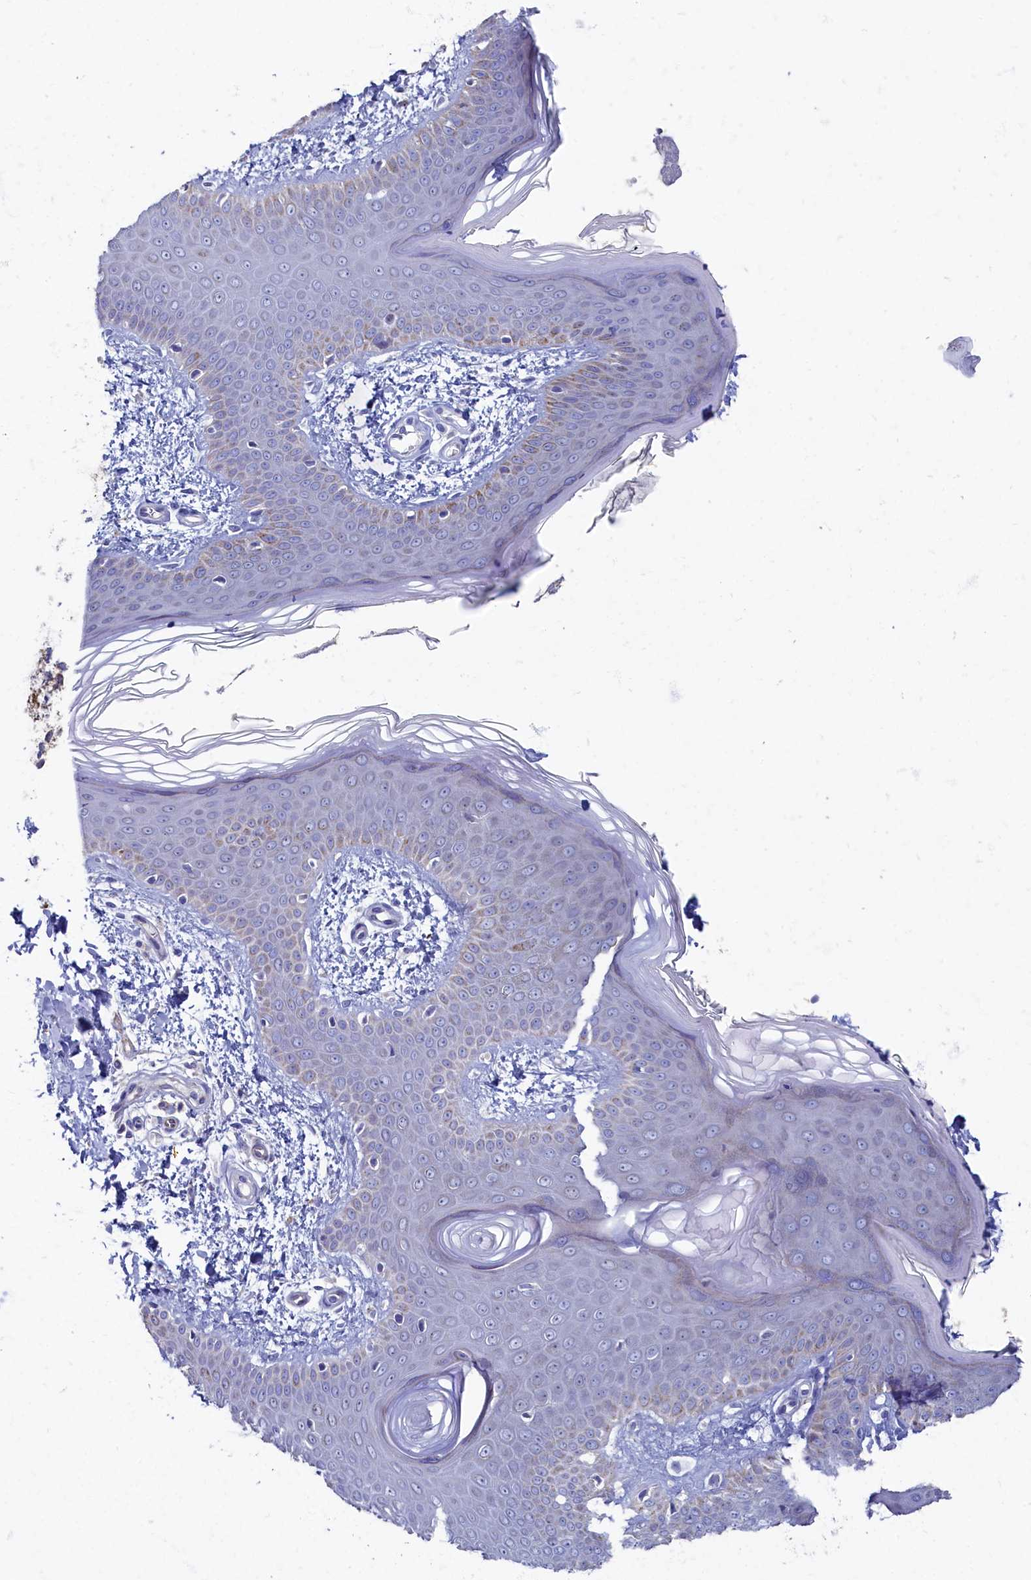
{"staining": {"intensity": "negative", "quantity": "none", "location": "none"}, "tissue": "skin", "cell_type": "Fibroblasts", "image_type": "normal", "snomed": [{"axis": "morphology", "description": "Normal tissue, NOS"}, {"axis": "topography", "description": "Skin"}], "caption": "The micrograph reveals no significant staining in fibroblasts of skin.", "gene": "OCIAD2", "patient": {"sex": "male", "age": 37}}